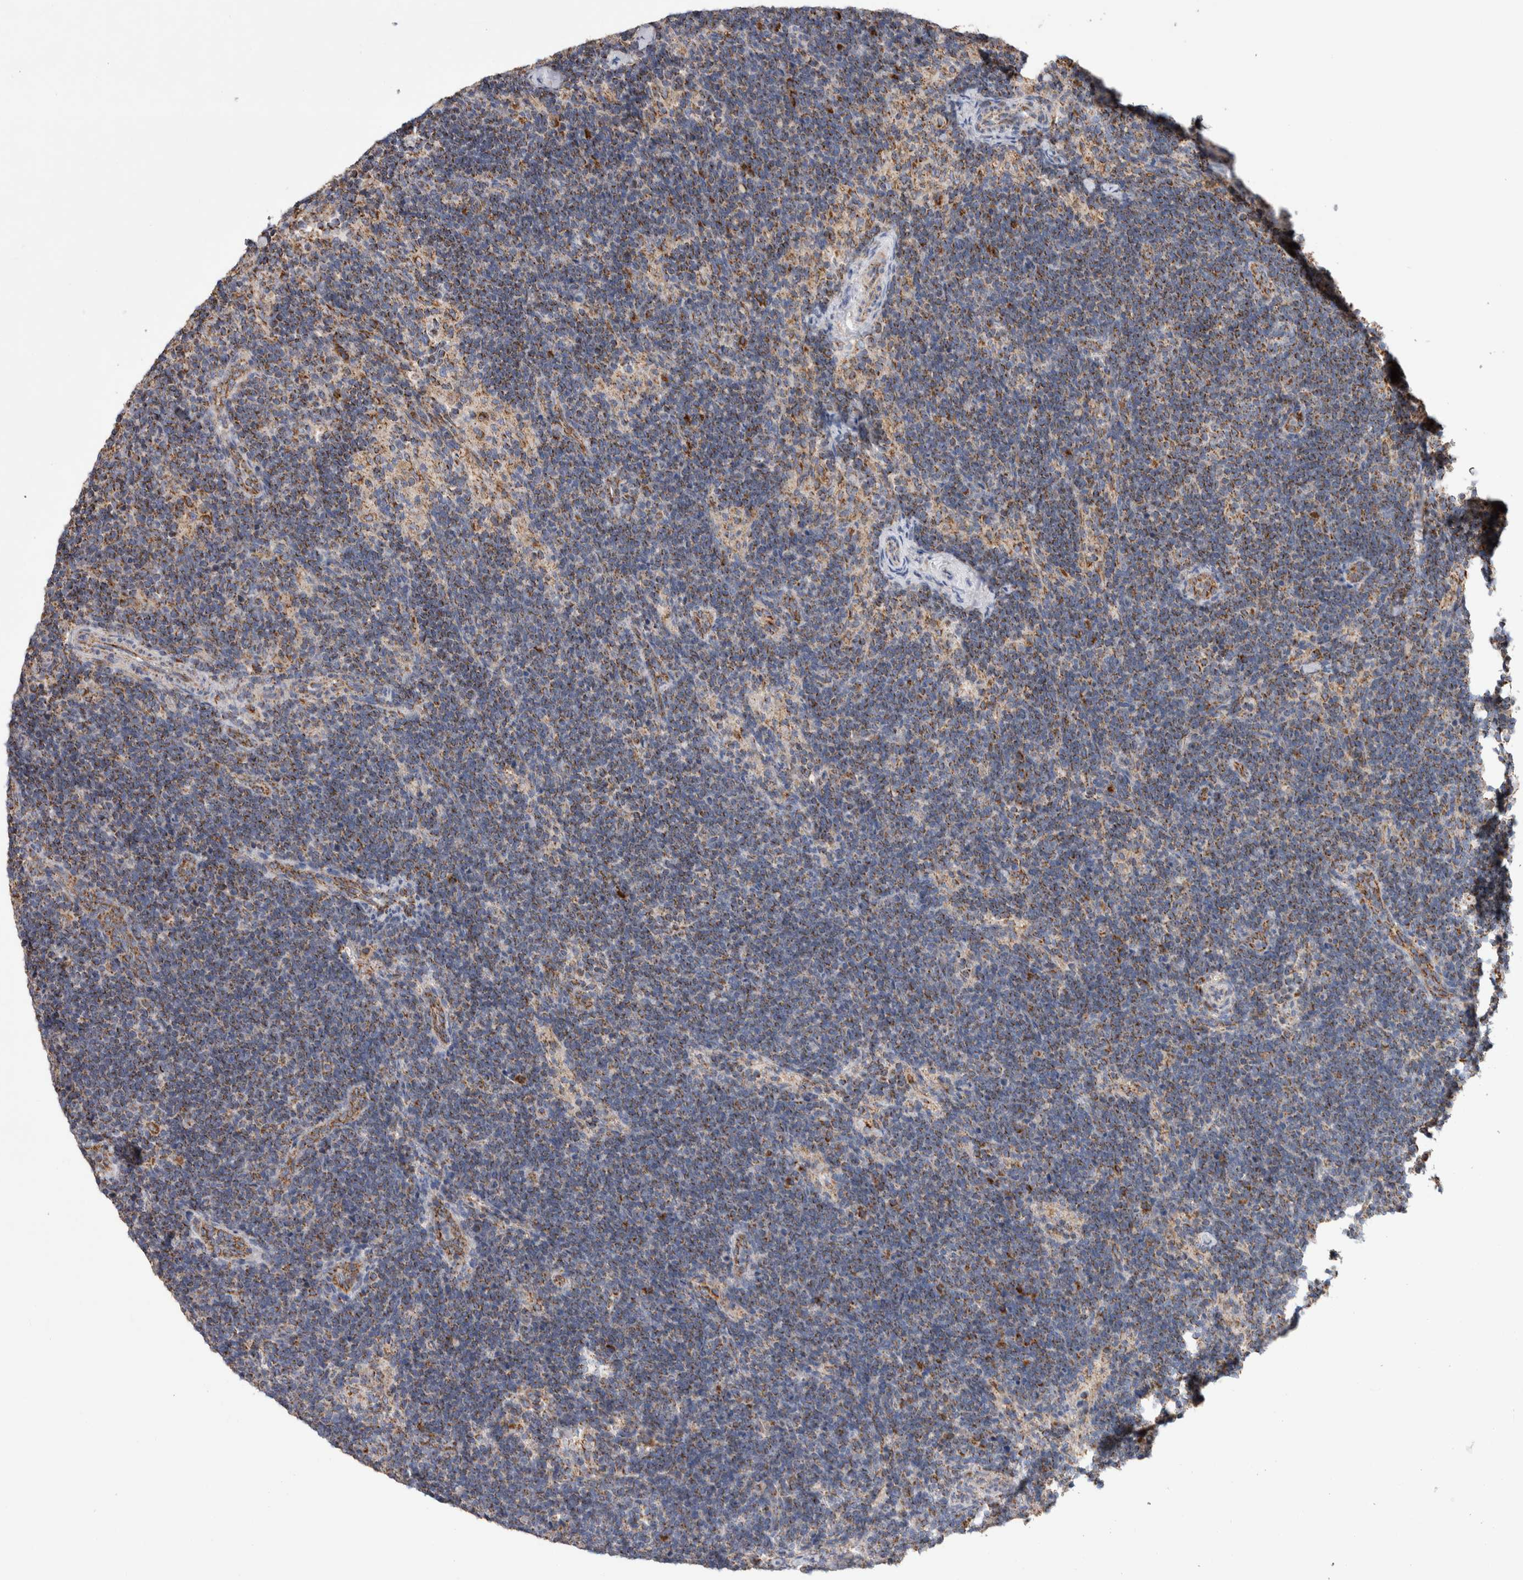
{"staining": {"intensity": "weak", "quantity": ">75%", "location": "cytoplasmic/membranous"}, "tissue": "lymph node", "cell_type": "Germinal center cells", "image_type": "normal", "snomed": [{"axis": "morphology", "description": "Normal tissue, NOS"}, {"axis": "topography", "description": "Lymph node"}], "caption": "This image demonstrates benign lymph node stained with IHC to label a protein in brown. The cytoplasmic/membranous of germinal center cells show weak positivity for the protein. Nuclei are counter-stained blue.", "gene": "IARS2", "patient": {"sex": "female", "age": 22}}